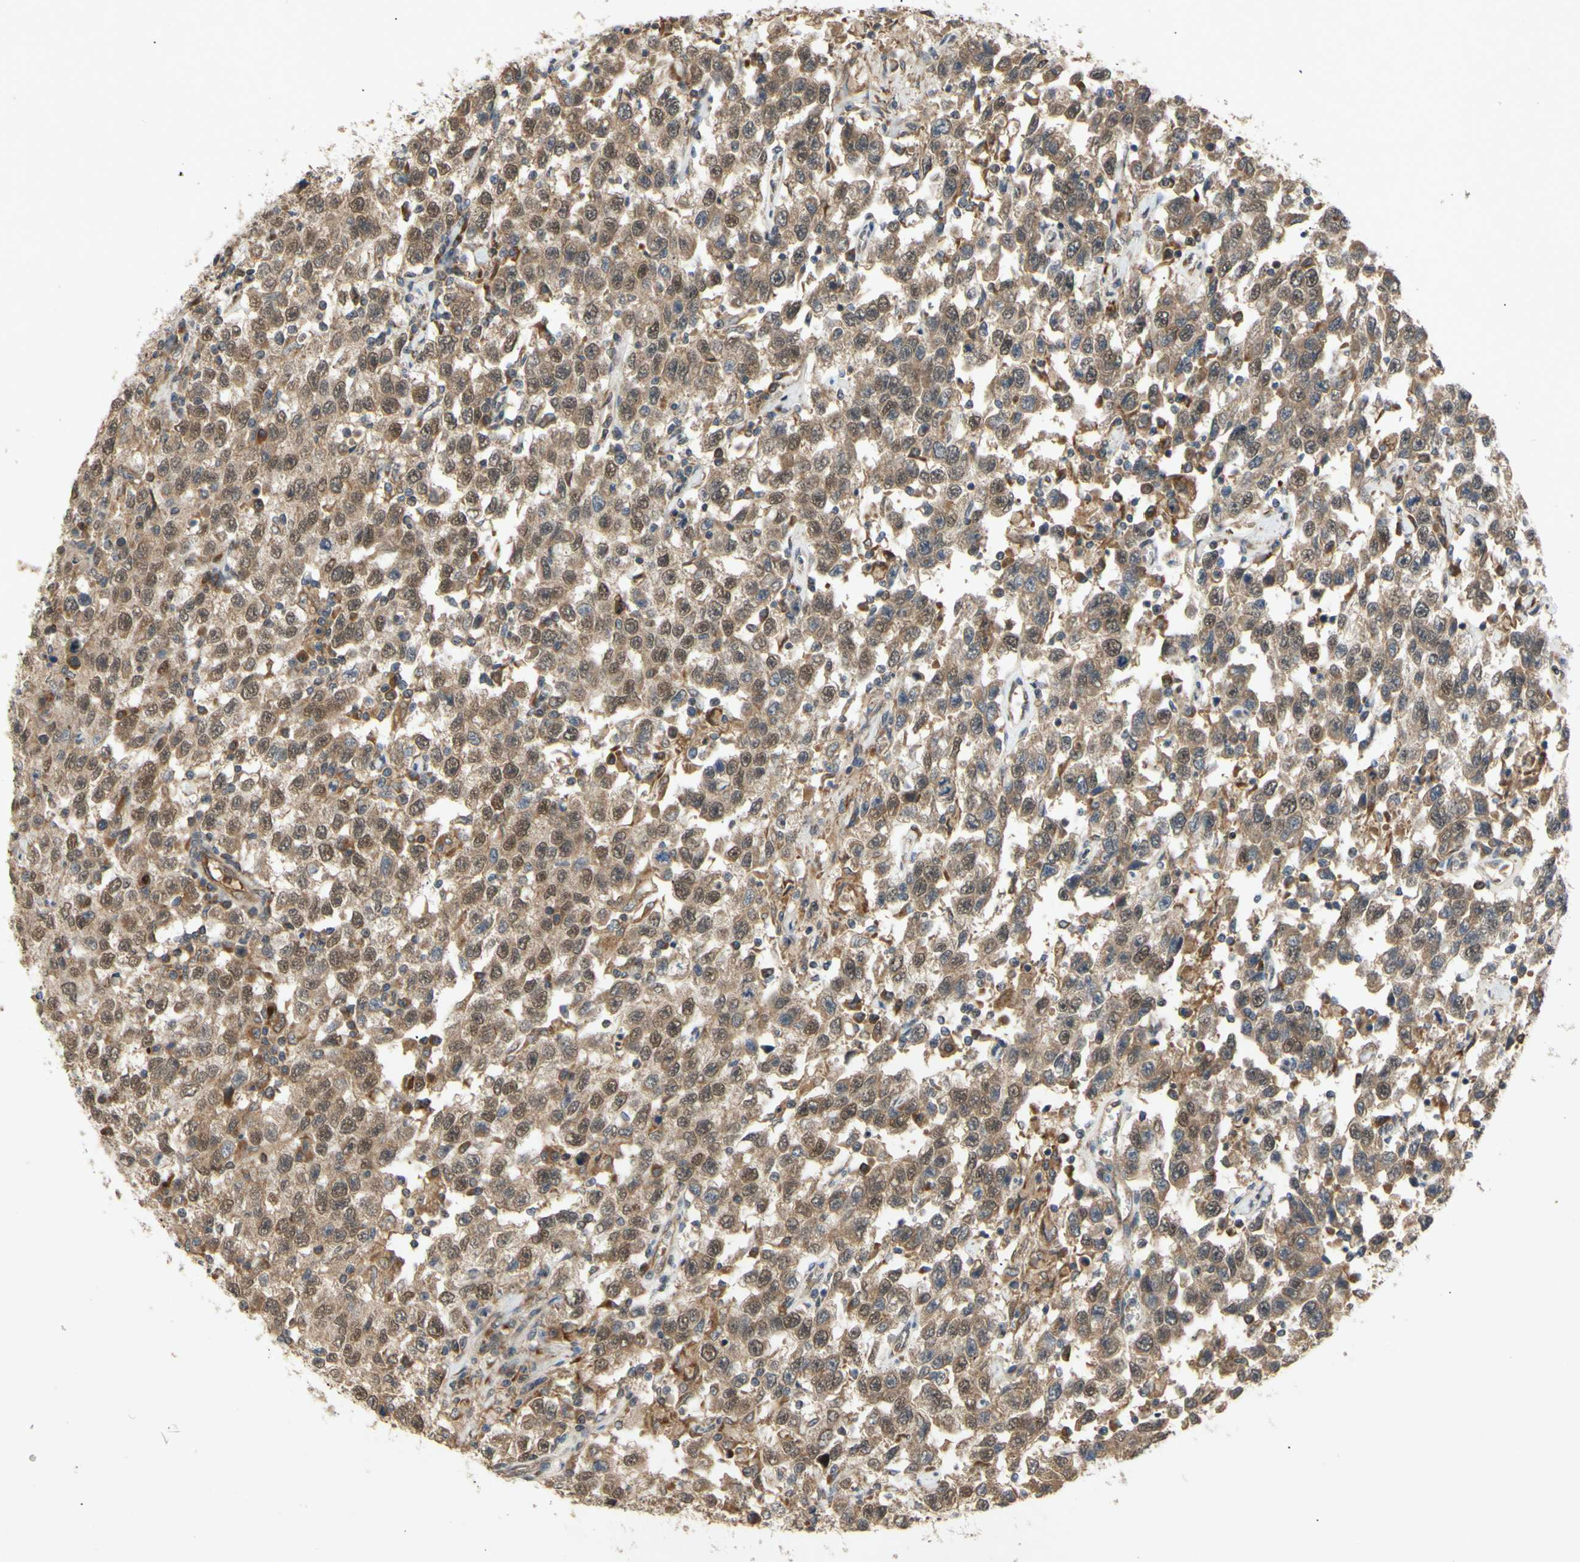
{"staining": {"intensity": "moderate", "quantity": ">75%", "location": "cytoplasmic/membranous"}, "tissue": "testis cancer", "cell_type": "Tumor cells", "image_type": "cancer", "snomed": [{"axis": "morphology", "description": "Seminoma, NOS"}, {"axis": "topography", "description": "Testis"}], "caption": "A brown stain labels moderate cytoplasmic/membranous expression of a protein in human testis cancer tumor cells.", "gene": "PKN1", "patient": {"sex": "male", "age": 41}}